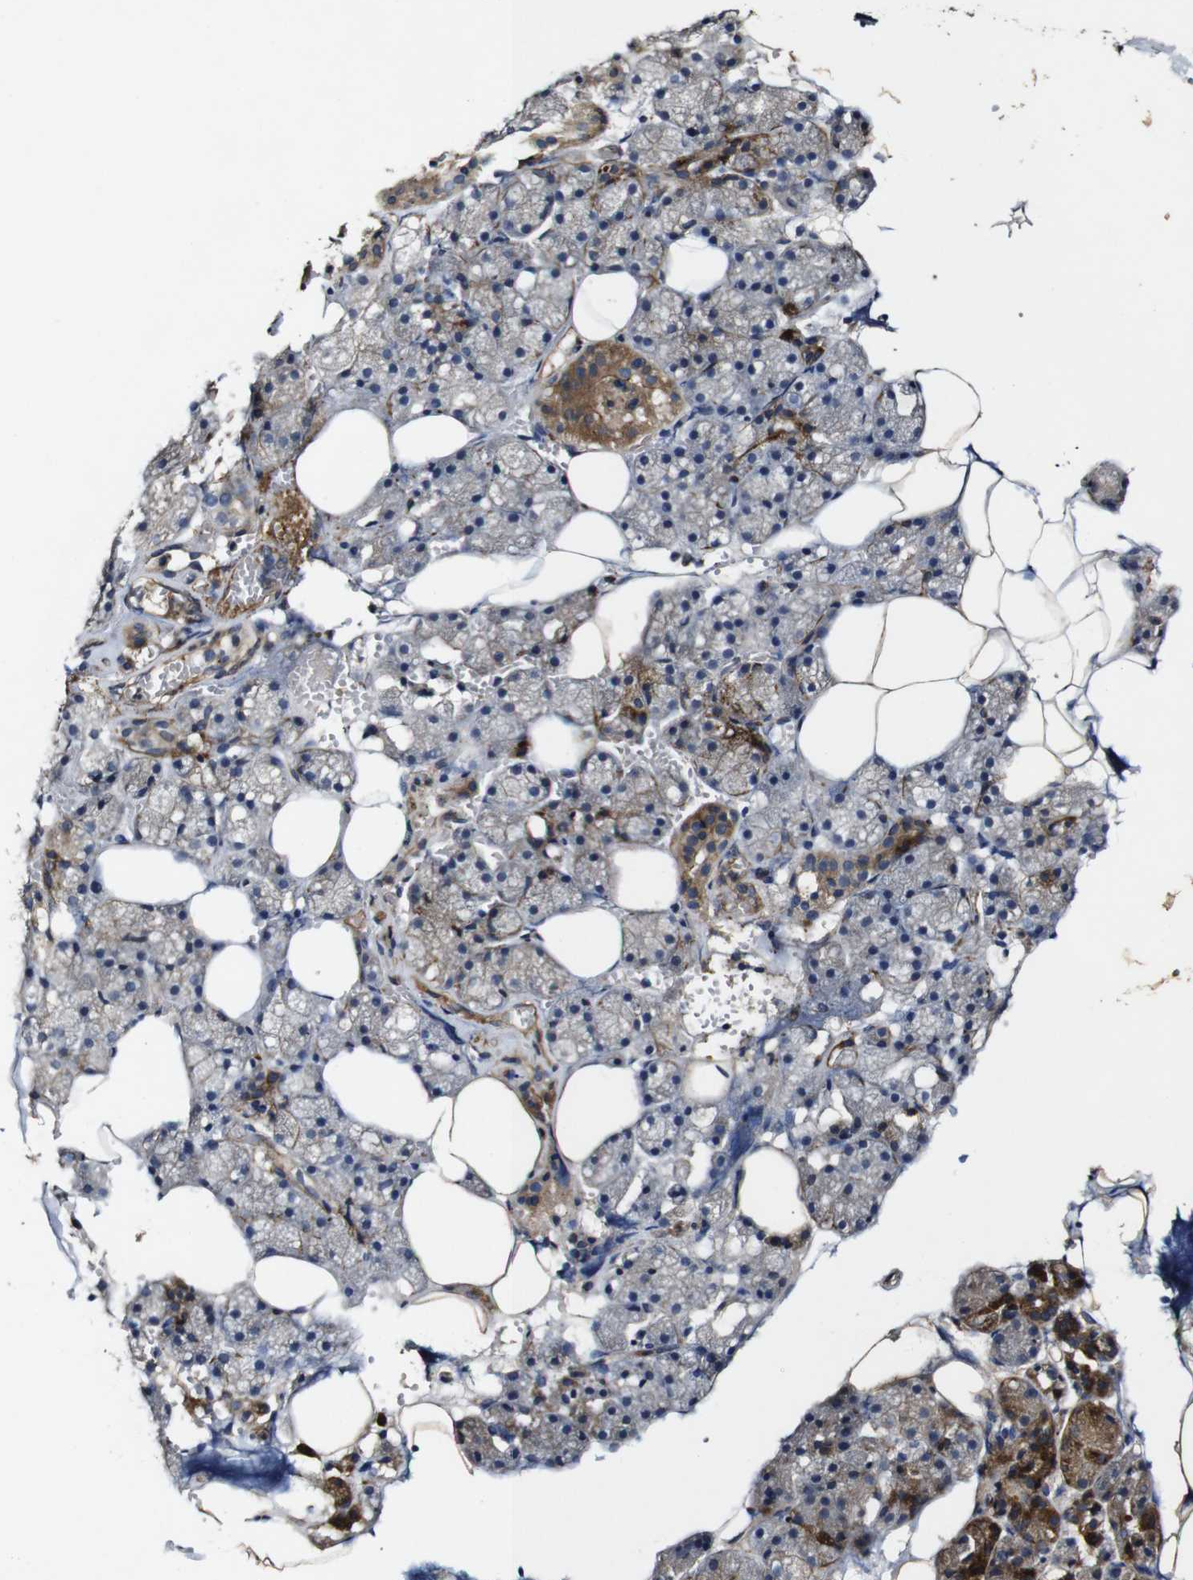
{"staining": {"intensity": "strong", "quantity": "25%-75%", "location": "cytoplasmic/membranous"}, "tissue": "salivary gland", "cell_type": "Glandular cells", "image_type": "normal", "snomed": [{"axis": "morphology", "description": "Normal tissue, NOS"}, {"axis": "topography", "description": "Salivary gland"}], "caption": "Glandular cells display high levels of strong cytoplasmic/membranous expression in about 25%-75% of cells in benign salivary gland.", "gene": "GSDME", "patient": {"sex": "male", "age": 62}}